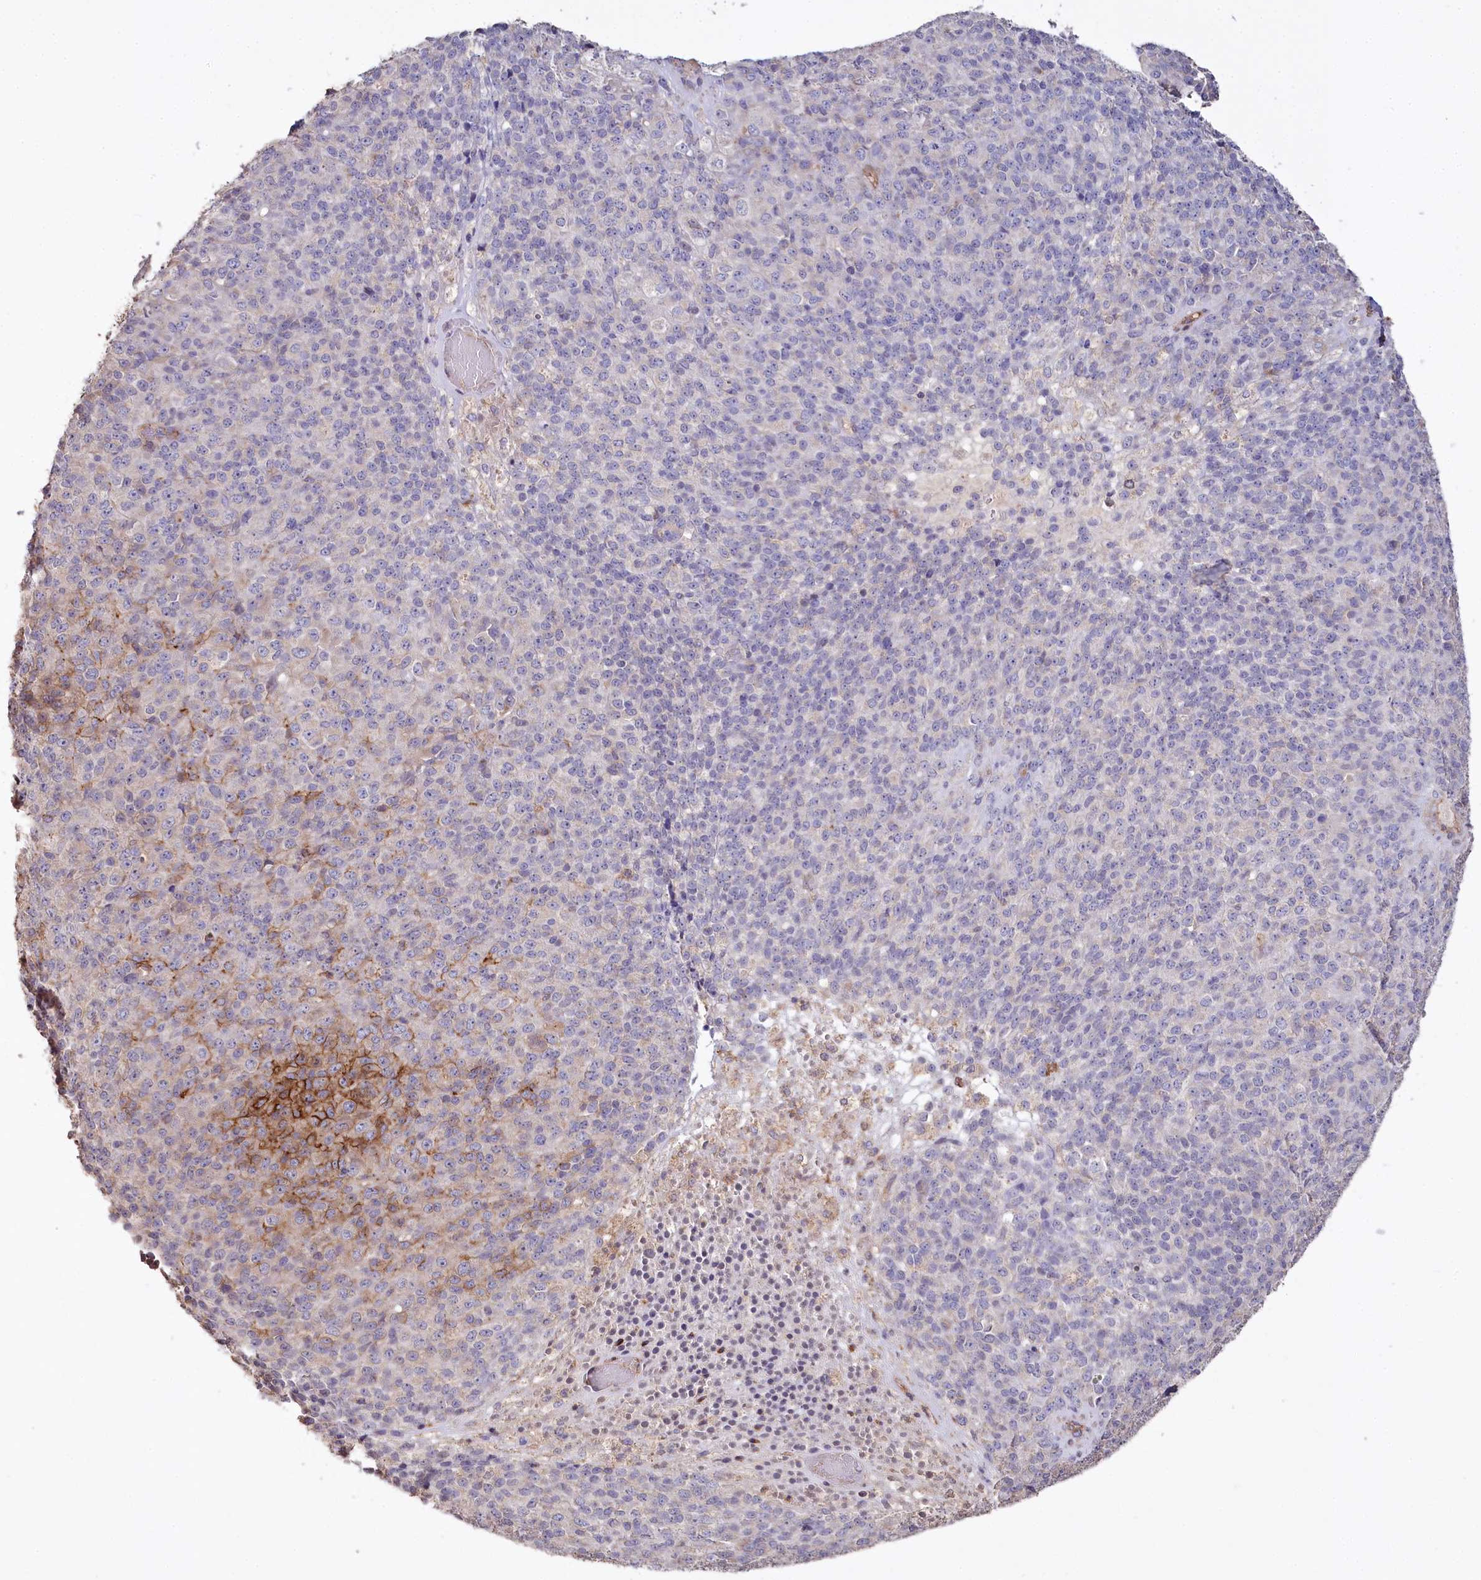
{"staining": {"intensity": "negative", "quantity": "none", "location": "none"}, "tissue": "melanoma", "cell_type": "Tumor cells", "image_type": "cancer", "snomed": [{"axis": "morphology", "description": "Malignant melanoma, Metastatic site"}, {"axis": "topography", "description": "Brain"}], "caption": "An immunohistochemistry photomicrograph of malignant melanoma (metastatic site) is shown. There is no staining in tumor cells of malignant melanoma (metastatic site).", "gene": "RBP5", "patient": {"sex": "female", "age": 56}}